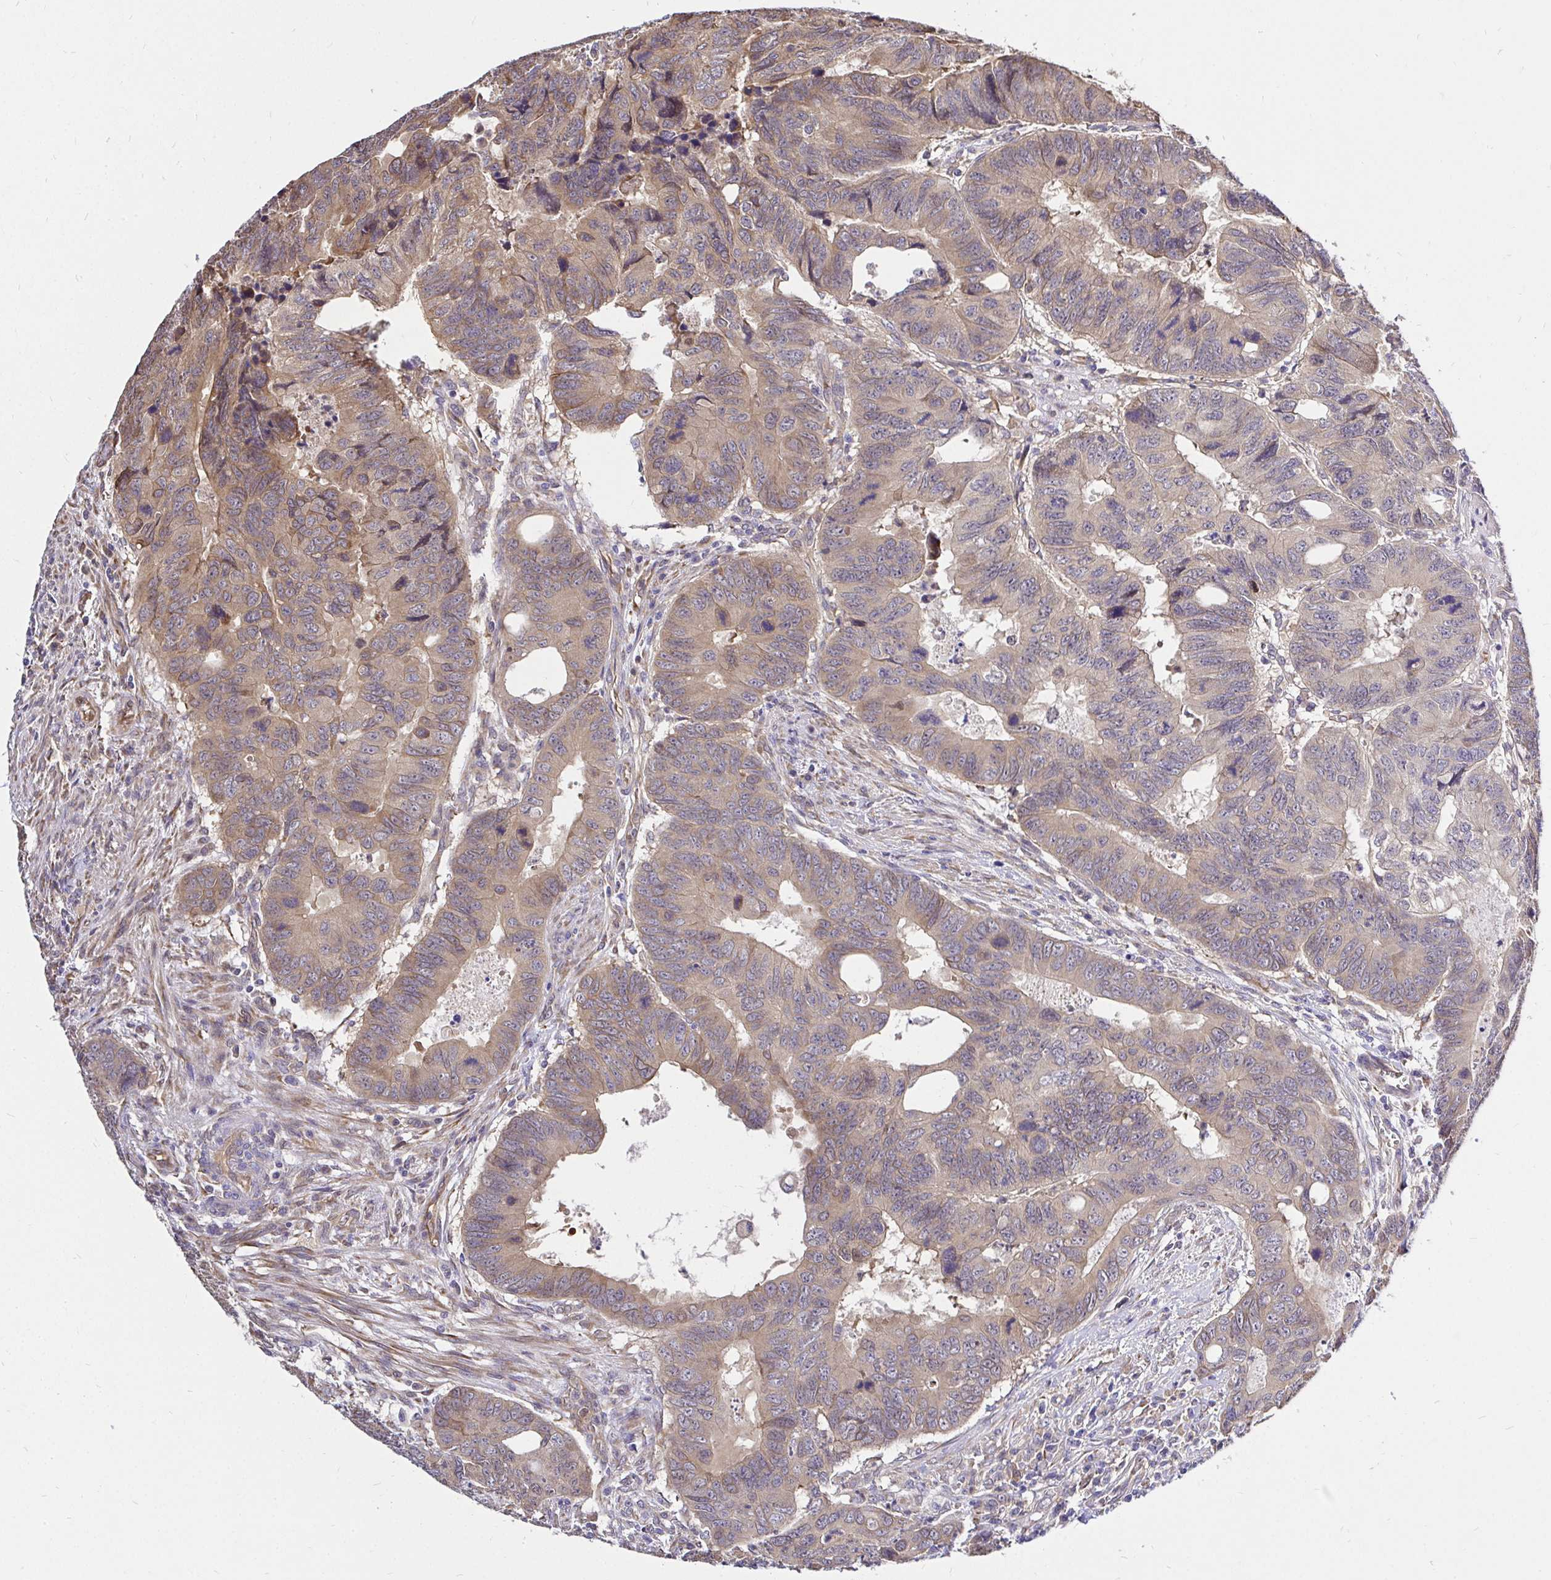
{"staining": {"intensity": "weak", "quantity": ">75%", "location": "cytoplasmic/membranous"}, "tissue": "colorectal cancer", "cell_type": "Tumor cells", "image_type": "cancer", "snomed": [{"axis": "morphology", "description": "Adenocarcinoma, NOS"}, {"axis": "topography", "description": "Colon"}], "caption": "Protein expression analysis of colorectal adenocarcinoma demonstrates weak cytoplasmic/membranous positivity in approximately >75% of tumor cells. (DAB = brown stain, brightfield microscopy at high magnification).", "gene": "CCDC122", "patient": {"sex": "male", "age": 62}}